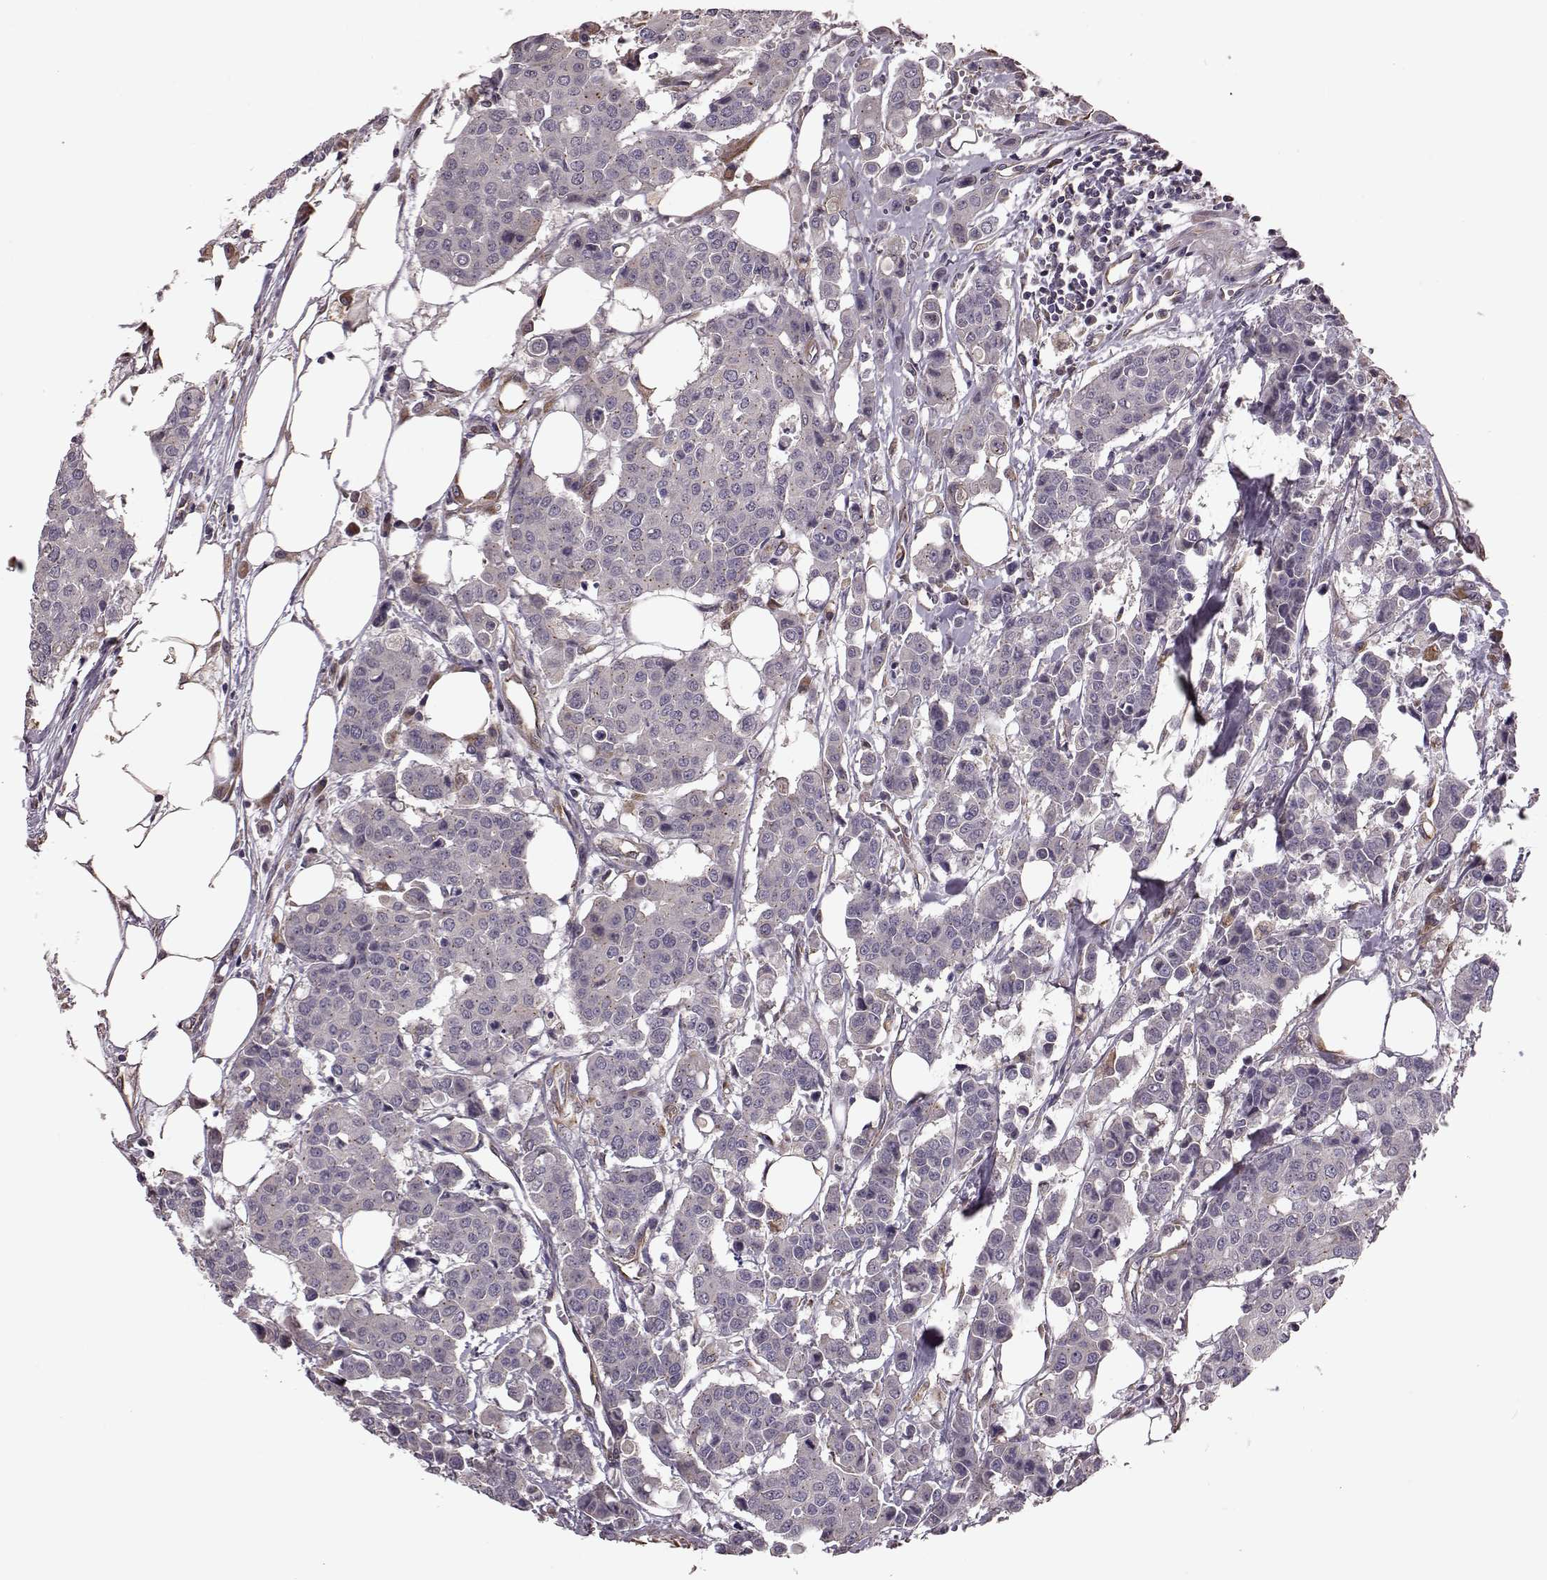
{"staining": {"intensity": "negative", "quantity": "none", "location": "none"}, "tissue": "carcinoid", "cell_type": "Tumor cells", "image_type": "cancer", "snomed": [{"axis": "morphology", "description": "Carcinoid, malignant, NOS"}, {"axis": "topography", "description": "Colon"}], "caption": "Immunohistochemistry (IHC) of carcinoid (malignant) shows no expression in tumor cells. (Immunohistochemistry, brightfield microscopy, high magnification).", "gene": "NTF3", "patient": {"sex": "male", "age": 81}}